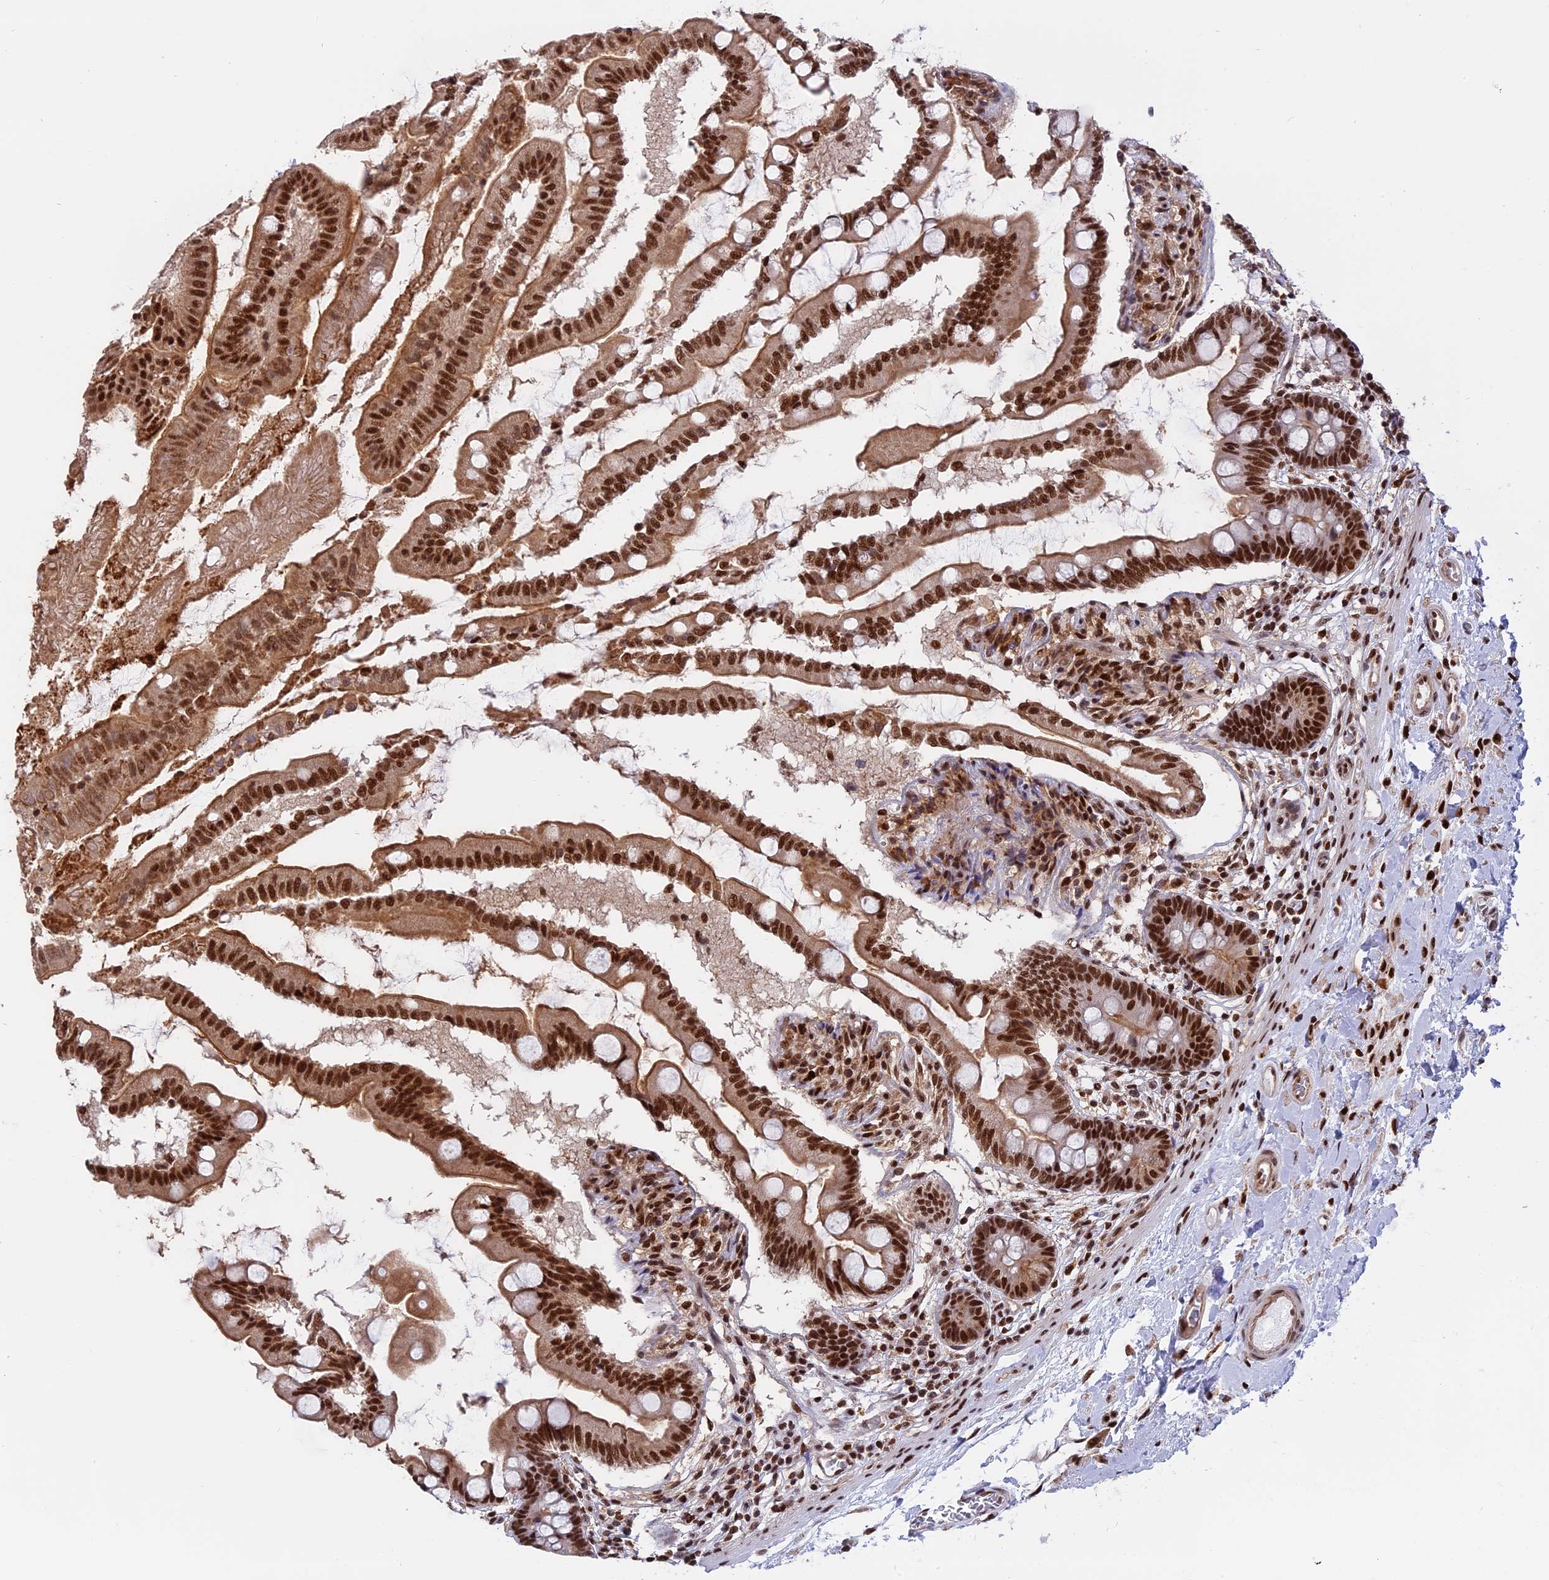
{"staining": {"intensity": "strong", "quantity": ">75%", "location": "nuclear"}, "tissue": "small intestine", "cell_type": "Glandular cells", "image_type": "normal", "snomed": [{"axis": "morphology", "description": "Normal tissue, NOS"}, {"axis": "topography", "description": "Small intestine"}], "caption": "This is an image of IHC staining of normal small intestine, which shows strong staining in the nuclear of glandular cells.", "gene": "RAMACL", "patient": {"sex": "female", "age": 56}}